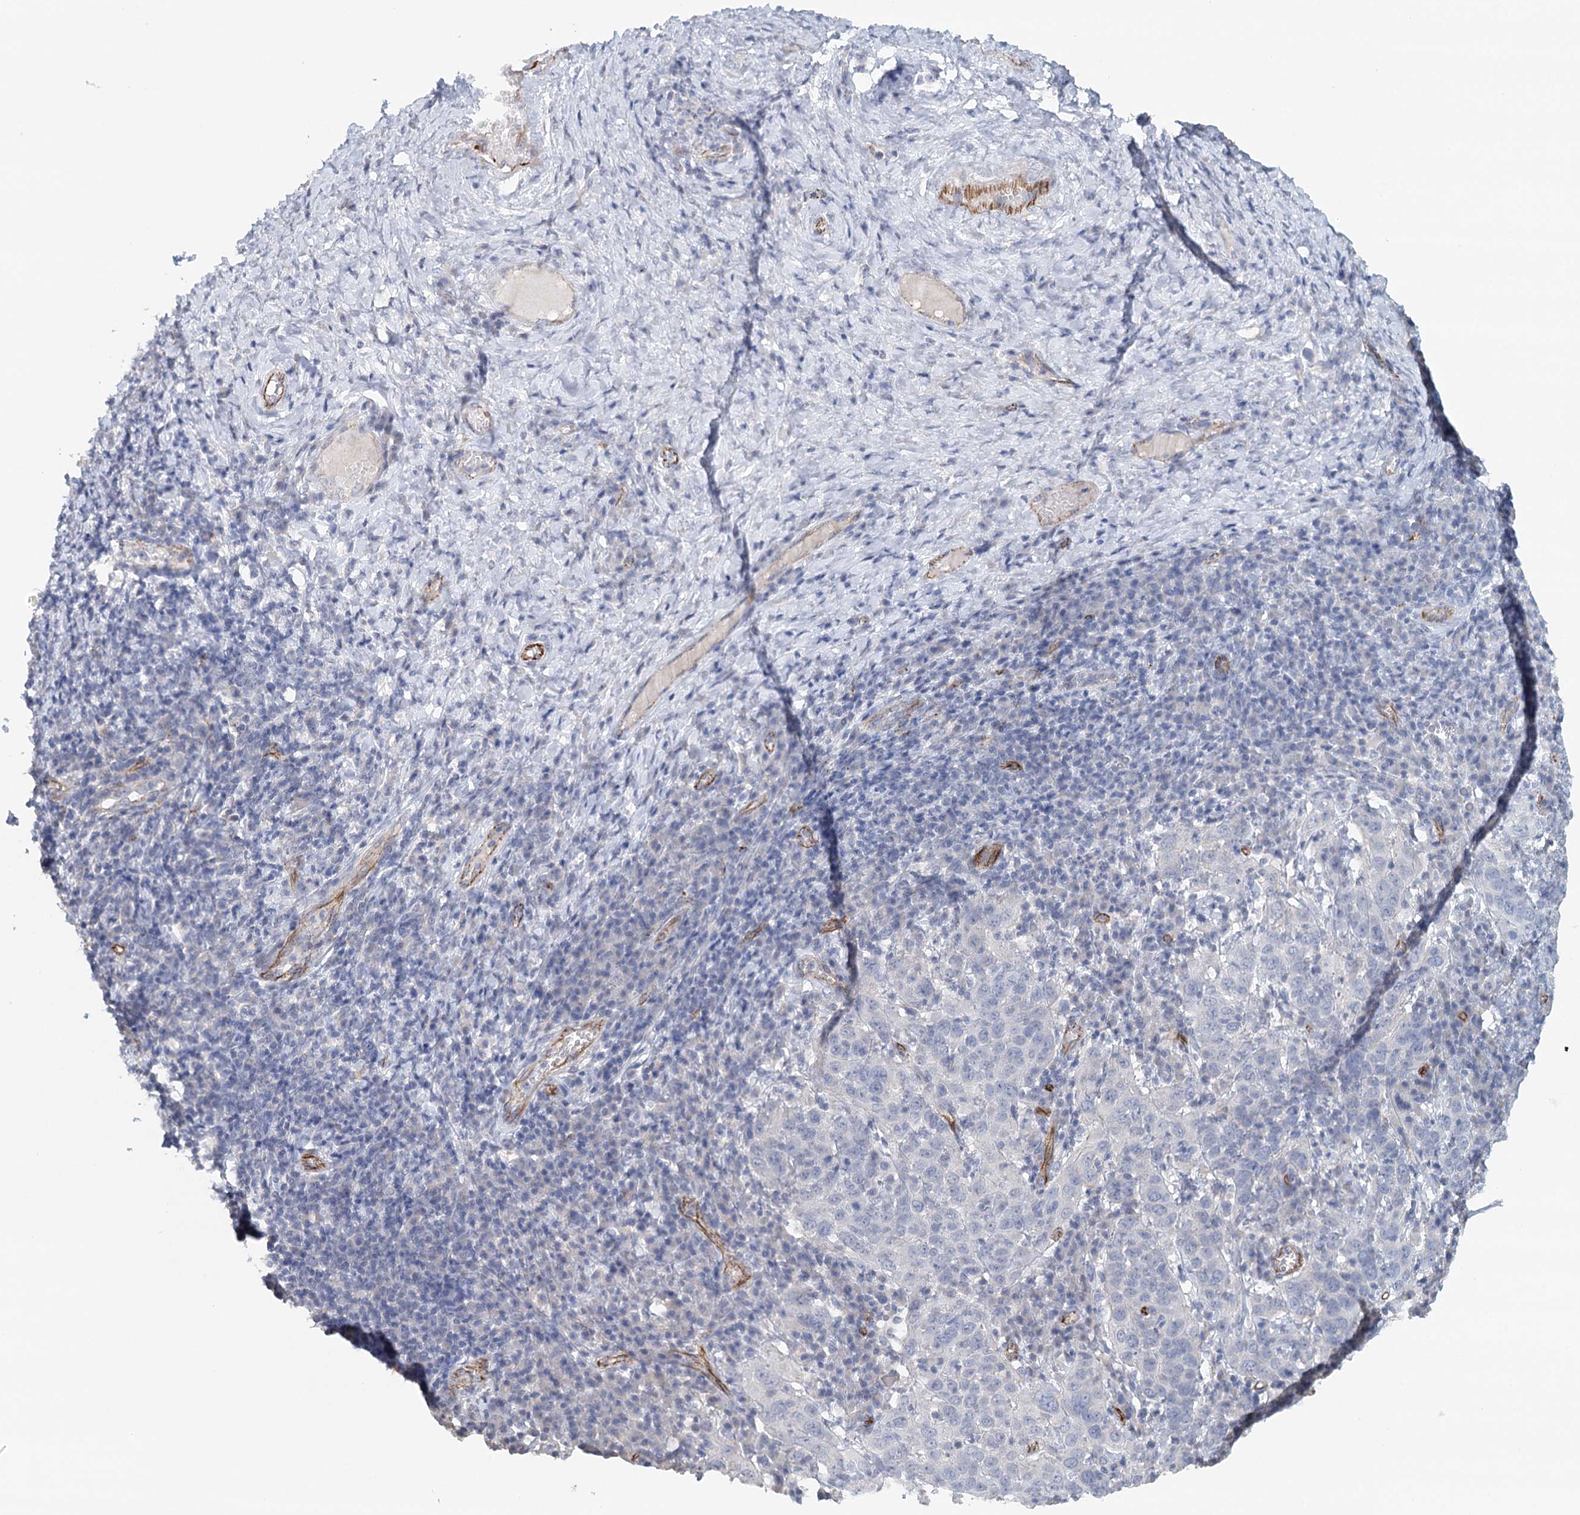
{"staining": {"intensity": "negative", "quantity": "none", "location": "none"}, "tissue": "cervical cancer", "cell_type": "Tumor cells", "image_type": "cancer", "snomed": [{"axis": "morphology", "description": "Squamous cell carcinoma, NOS"}, {"axis": "topography", "description": "Cervix"}], "caption": "Histopathology image shows no significant protein positivity in tumor cells of cervical cancer (squamous cell carcinoma). The staining was performed using DAB (3,3'-diaminobenzidine) to visualize the protein expression in brown, while the nuclei were stained in blue with hematoxylin (Magnification: 20x).", "gene": "SYNPO", "patient": {"sex": "female", "age": 46}}